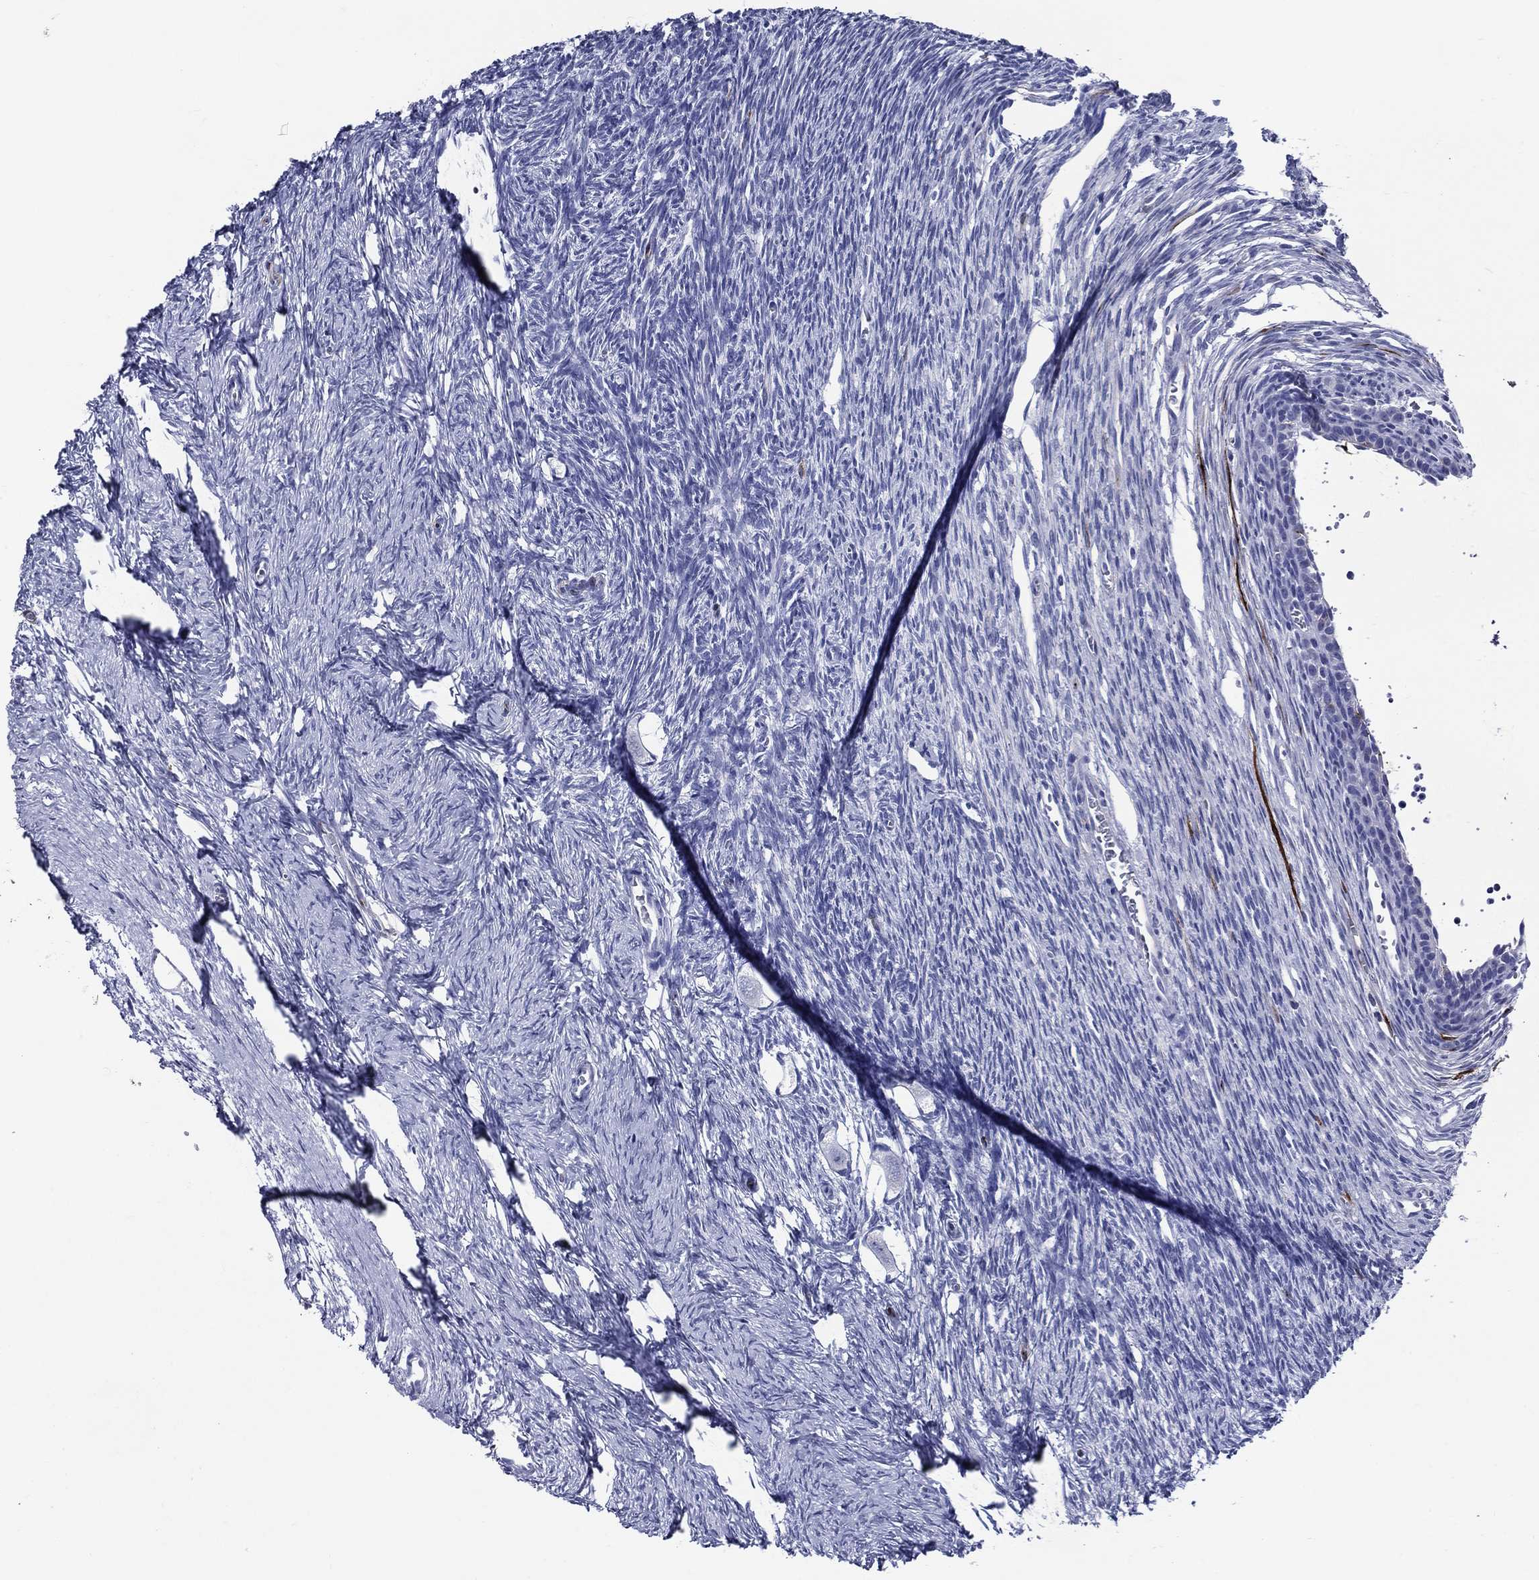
{"staining": {"intensity": "negative", "quantity": "none", "location": "none"}, "tissue": "ovary", "cell_type": "Follicle cells", "image_type": "normal", "snomed": [{"axis": "morphology", "description": "Normal tissue, NOS"}, {"axis": "topography", "description": "Ovary"}], "caption": "Immunohistochemistry (IHC) histopathology image of unremarkable human ovary stained for a protein (brown), which displays no positivity in follicle cells. The staining was performed using DAB to visualize the protein expression in brown, while the nuclei were stained in blue with hematoxylin (Magnification: 20x).", "gene": "ACE2", "patient": {"sex": "female", "age": 27}}